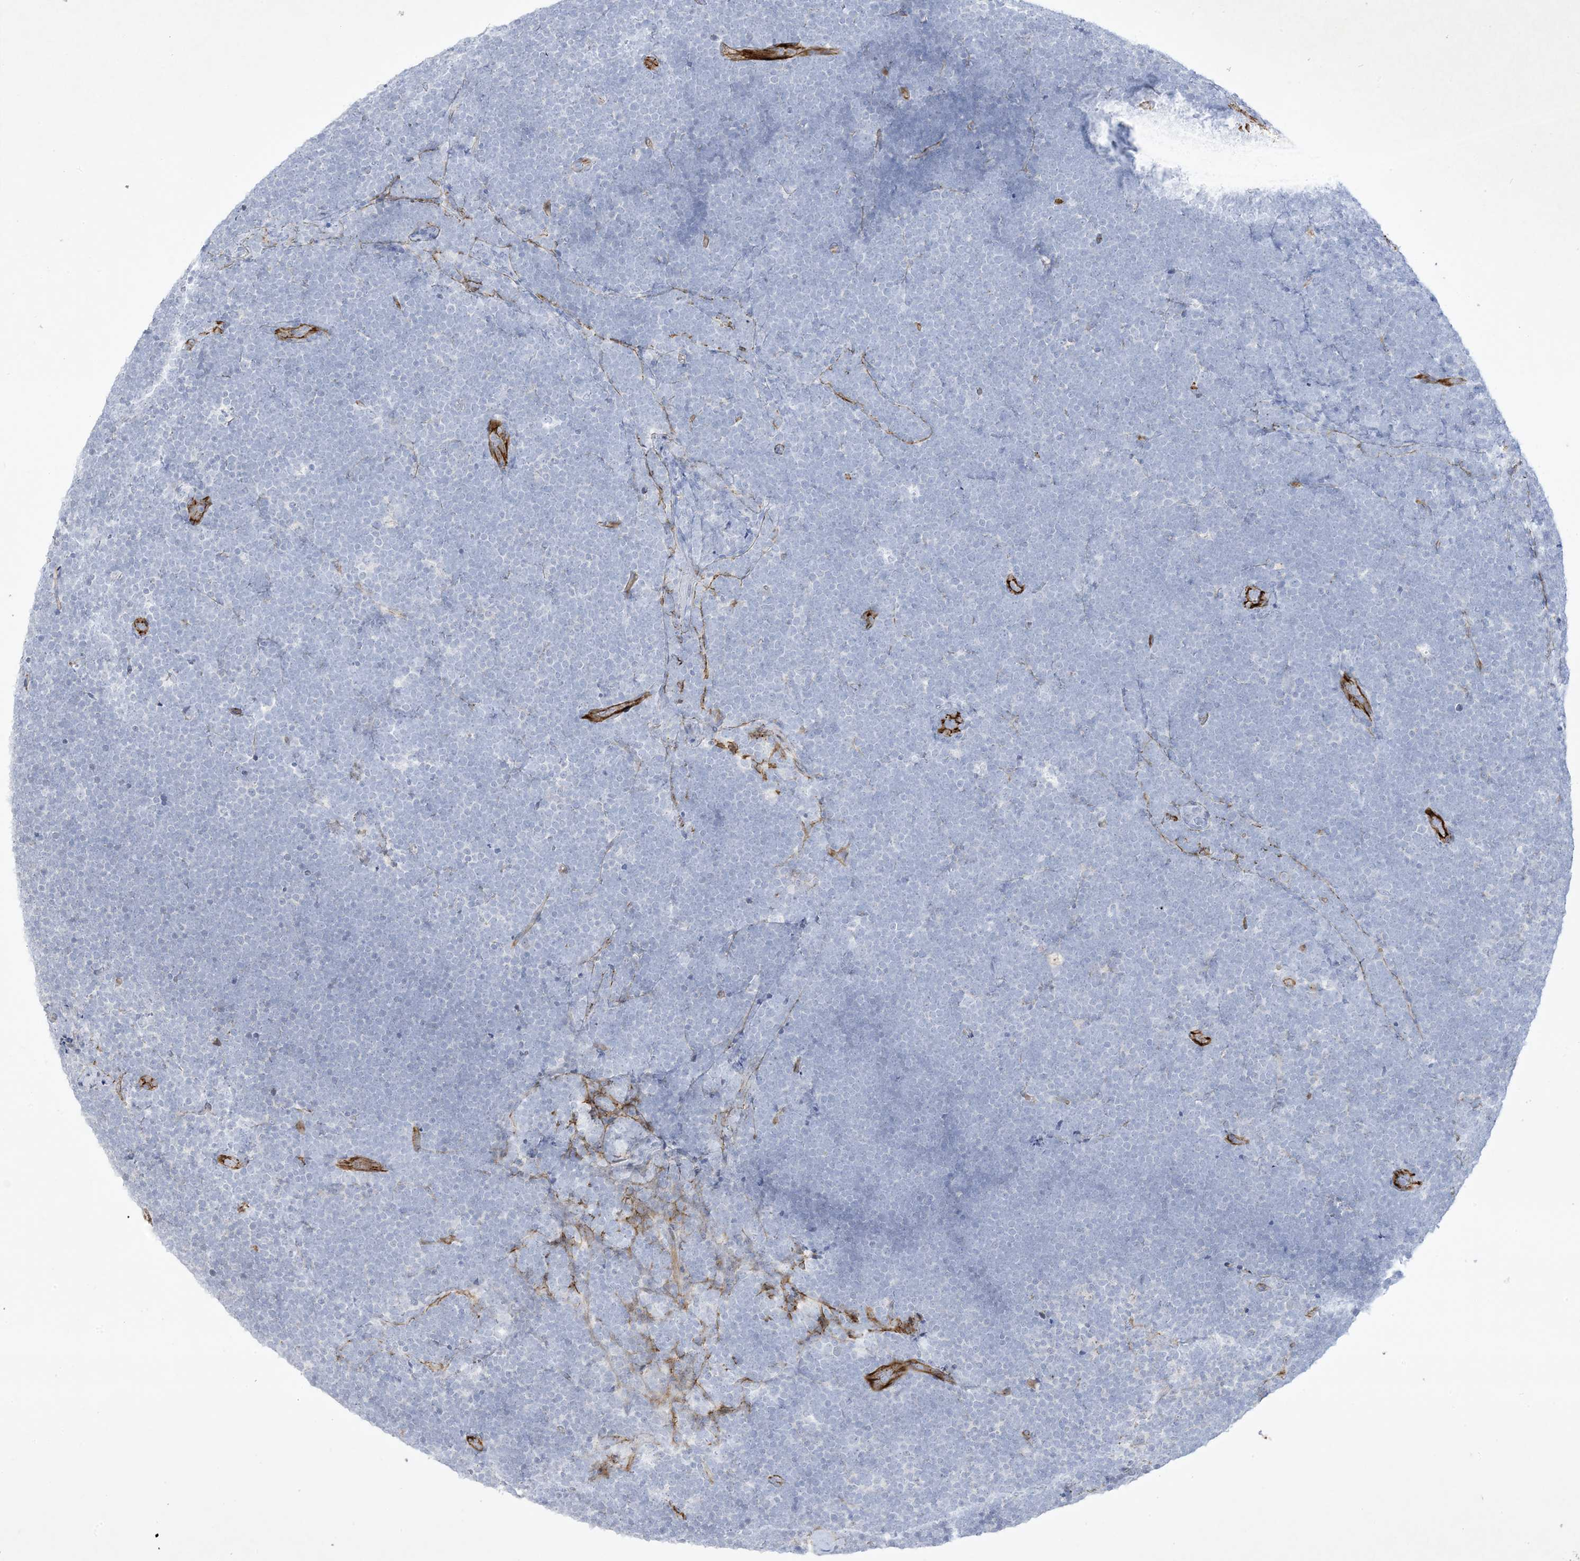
{"staining": {"intensity": "negative", "quantity": "none", "location": "none"}, "tissue": "lymphoma", "cell_type": "Tumor cells", "image_type": "cancer", "snomed": [{"axis": "morphology", "description": "Malignant lymphoma, non-Hodgkin's type, High grade"}, {"axis": "topography", "description": "Lymph node"}], "caption": "High magnification brightfield microscopy of malignant lymphoma, non-Hodgkin's type (high-grade) stained with DAB (brown) and counterstained with hematoxylin (blue): tumor cells show no significant expression.", "gene": "B3GNT7", "patient": {"sex": "male", "age": 13}}